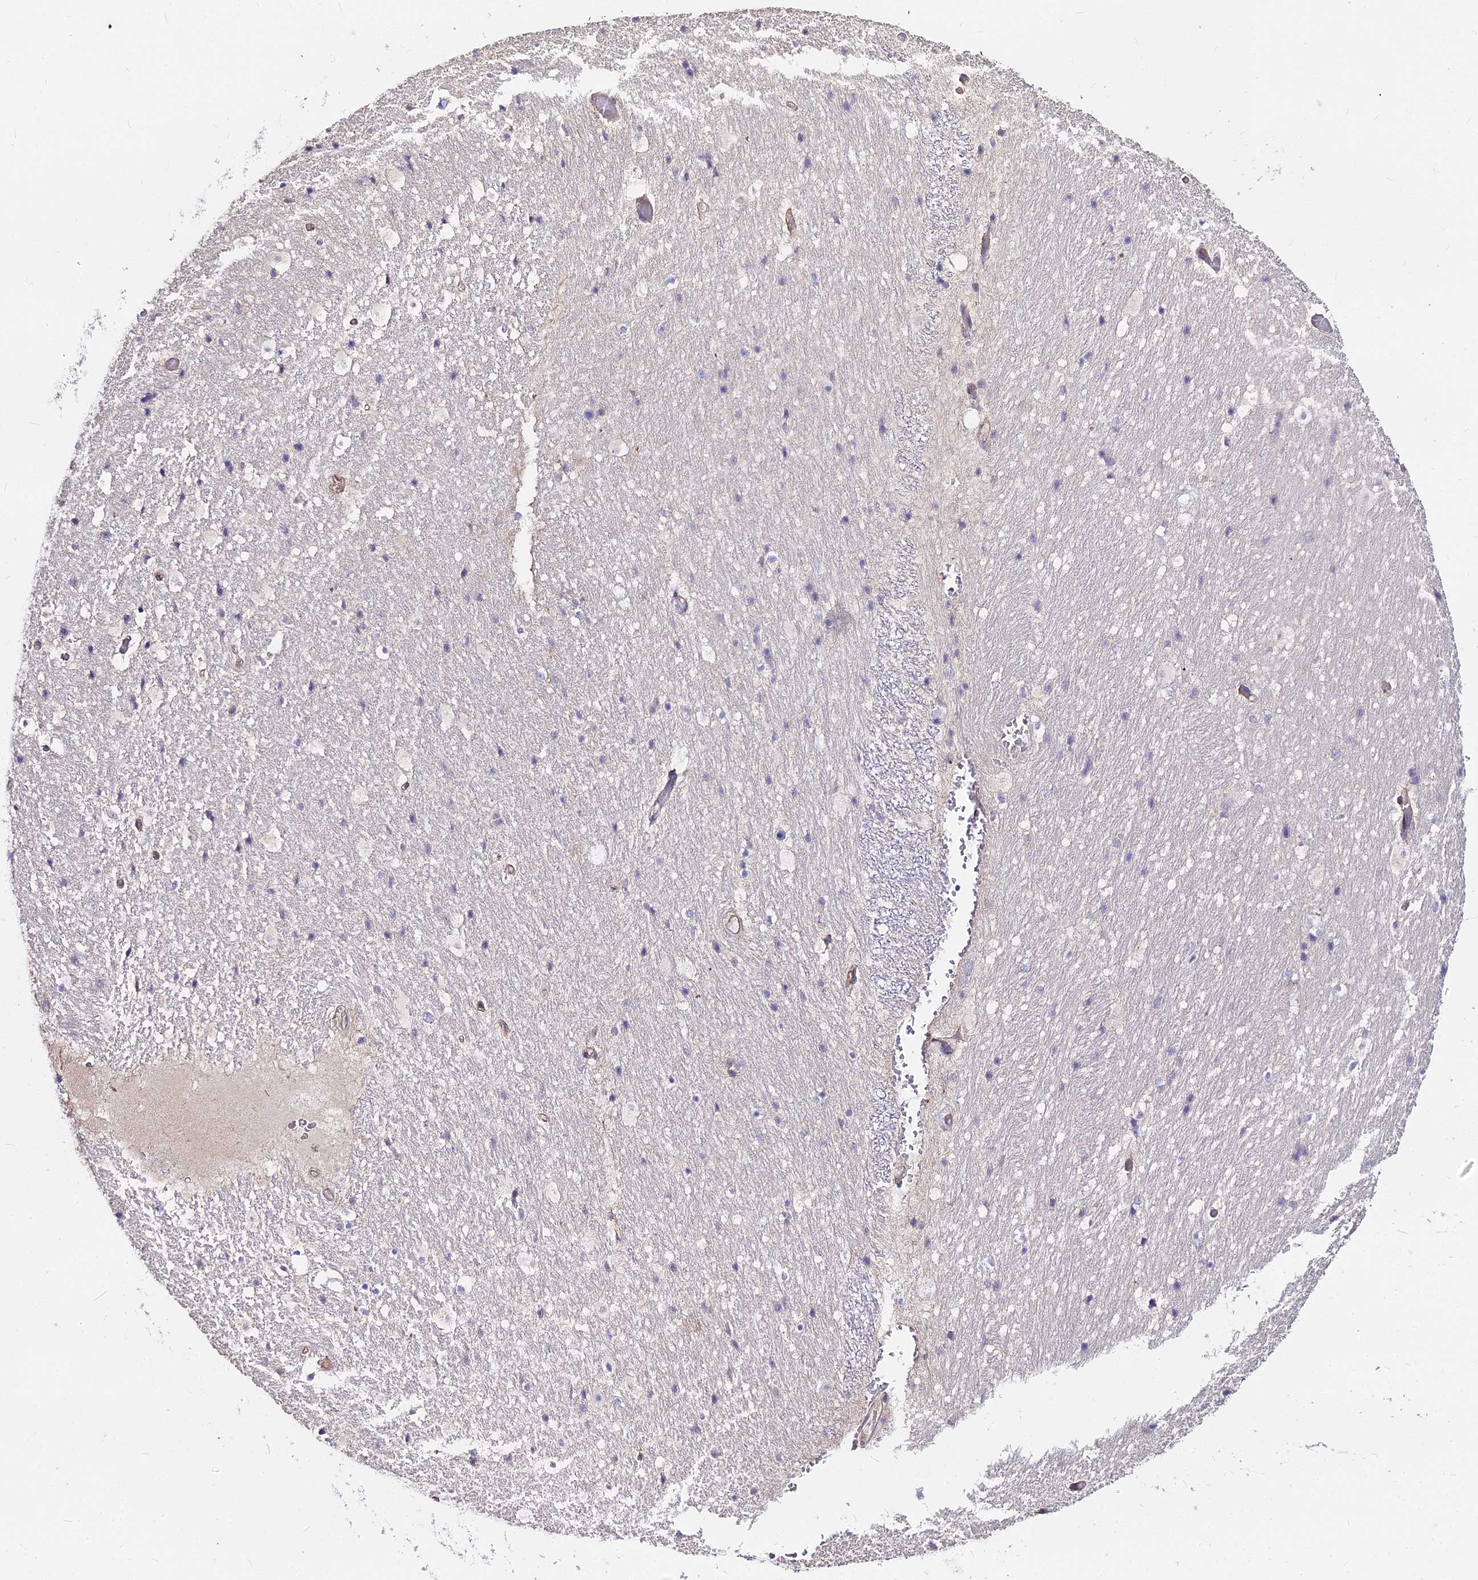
{"staining": {"intensity": "negative", "quantity": "none", "location": "none"}, "tissue": "hippocampus", "cell_type": "Glial cells", "image_type": "normal", "snomed": [{"axis": "morphology", "description": "Normal tissue, NOS"}, {"axis": "topography", "description": "Hippocampus"}], "caption": "Protein analysis of unremarkable hippocampus shows no significant positivity in glial cells.", "gene": "GLYAT", "patient": {"sex": "female", "age": 52}}